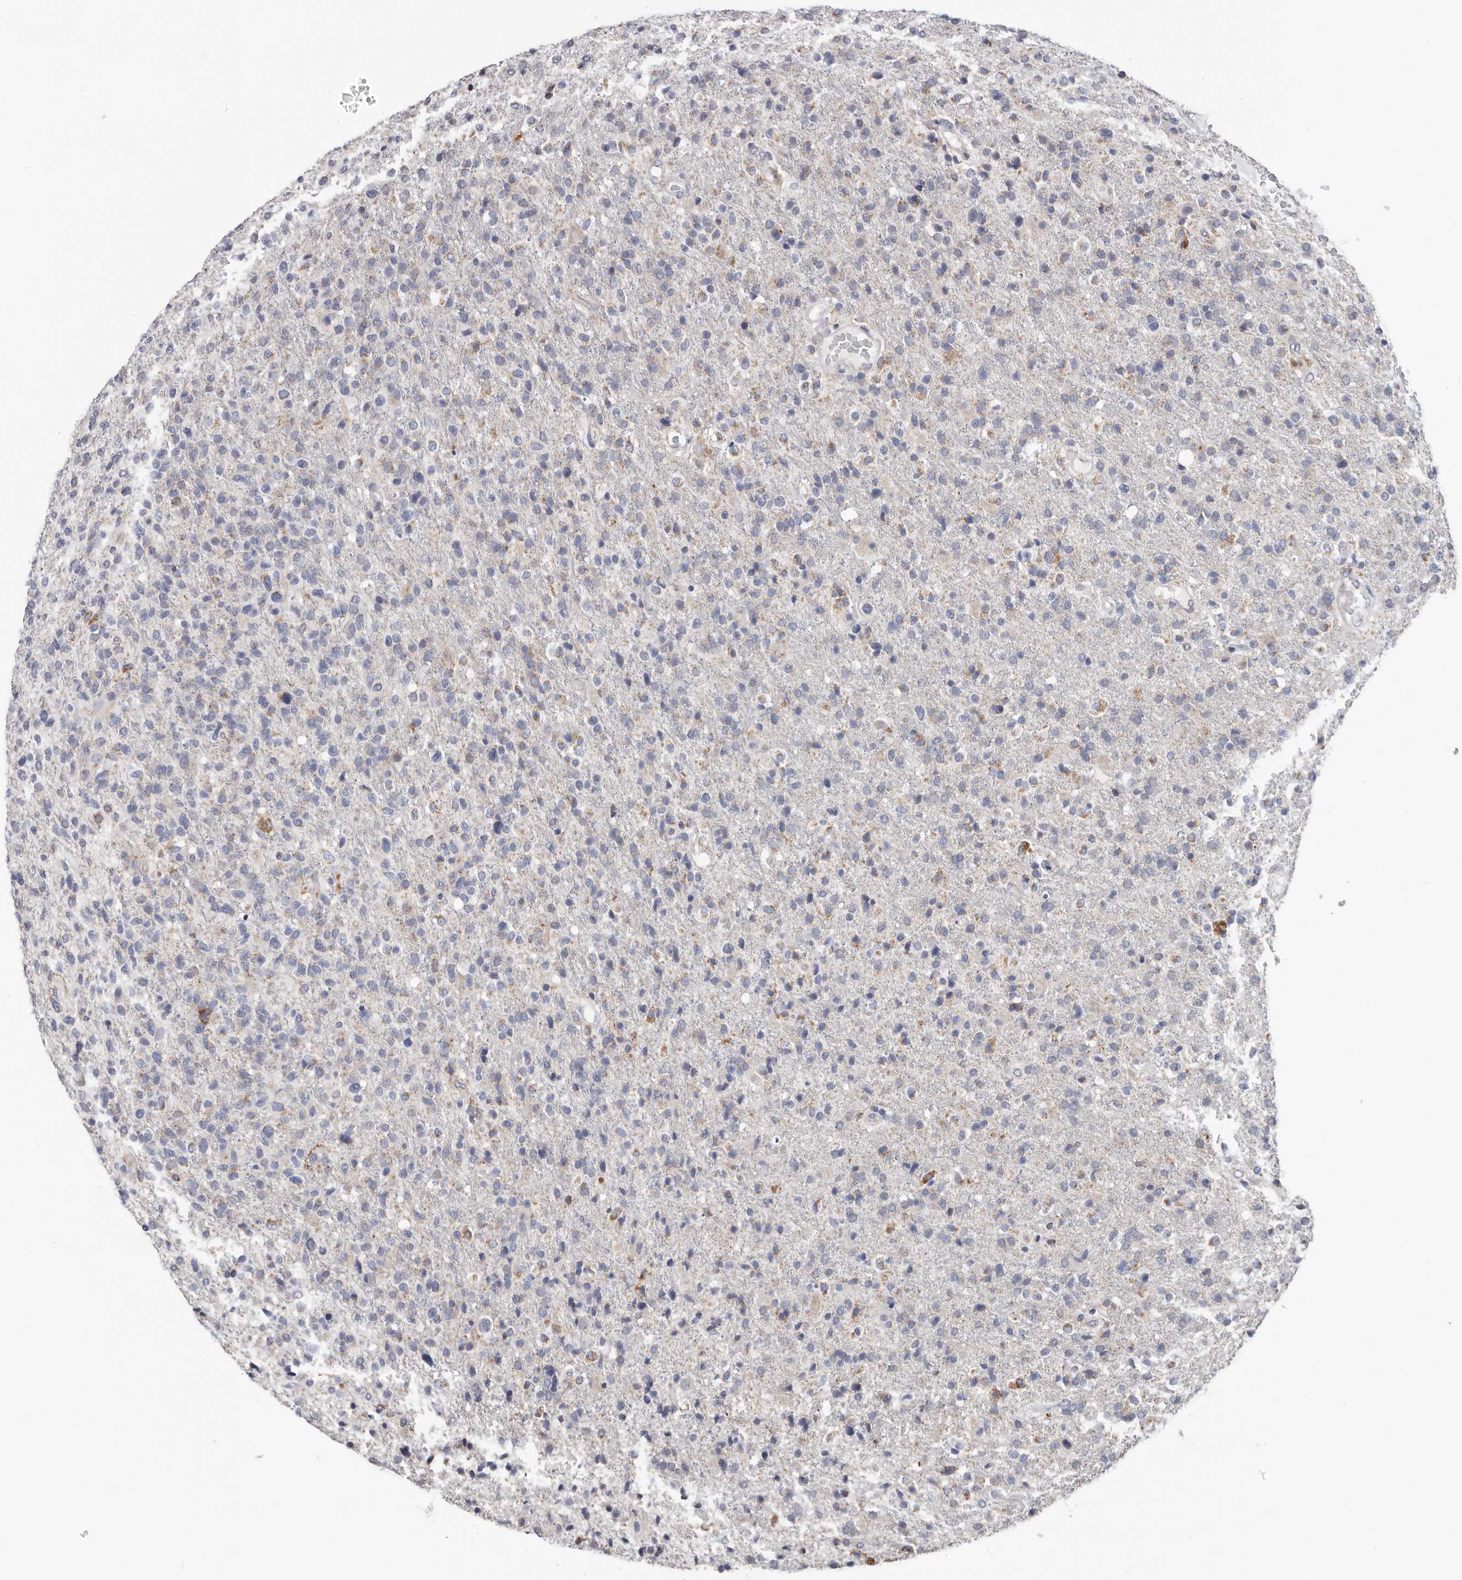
{"staining": {"intensity": "moderate", "quantity": "<25%", "location": "cytoplasmic/membranous"}, "tissue": "glioma", "cell_type": "Tumor cells", "image_type": "cancer", "snomed": [{"axis": "morphology", "description": "Glioma, malignant, High grade"}, {"axis": "topography", "description": "Brain"}], "caption": "This is a photomicrograph of immunohistochemistry staining of malignant high-grade glioma, which shows moderate positivity in the cytoplasmic/membranous of tumor cells.", "gene": "RSPO2", "patient": {"sex": "male", "age": 72}}